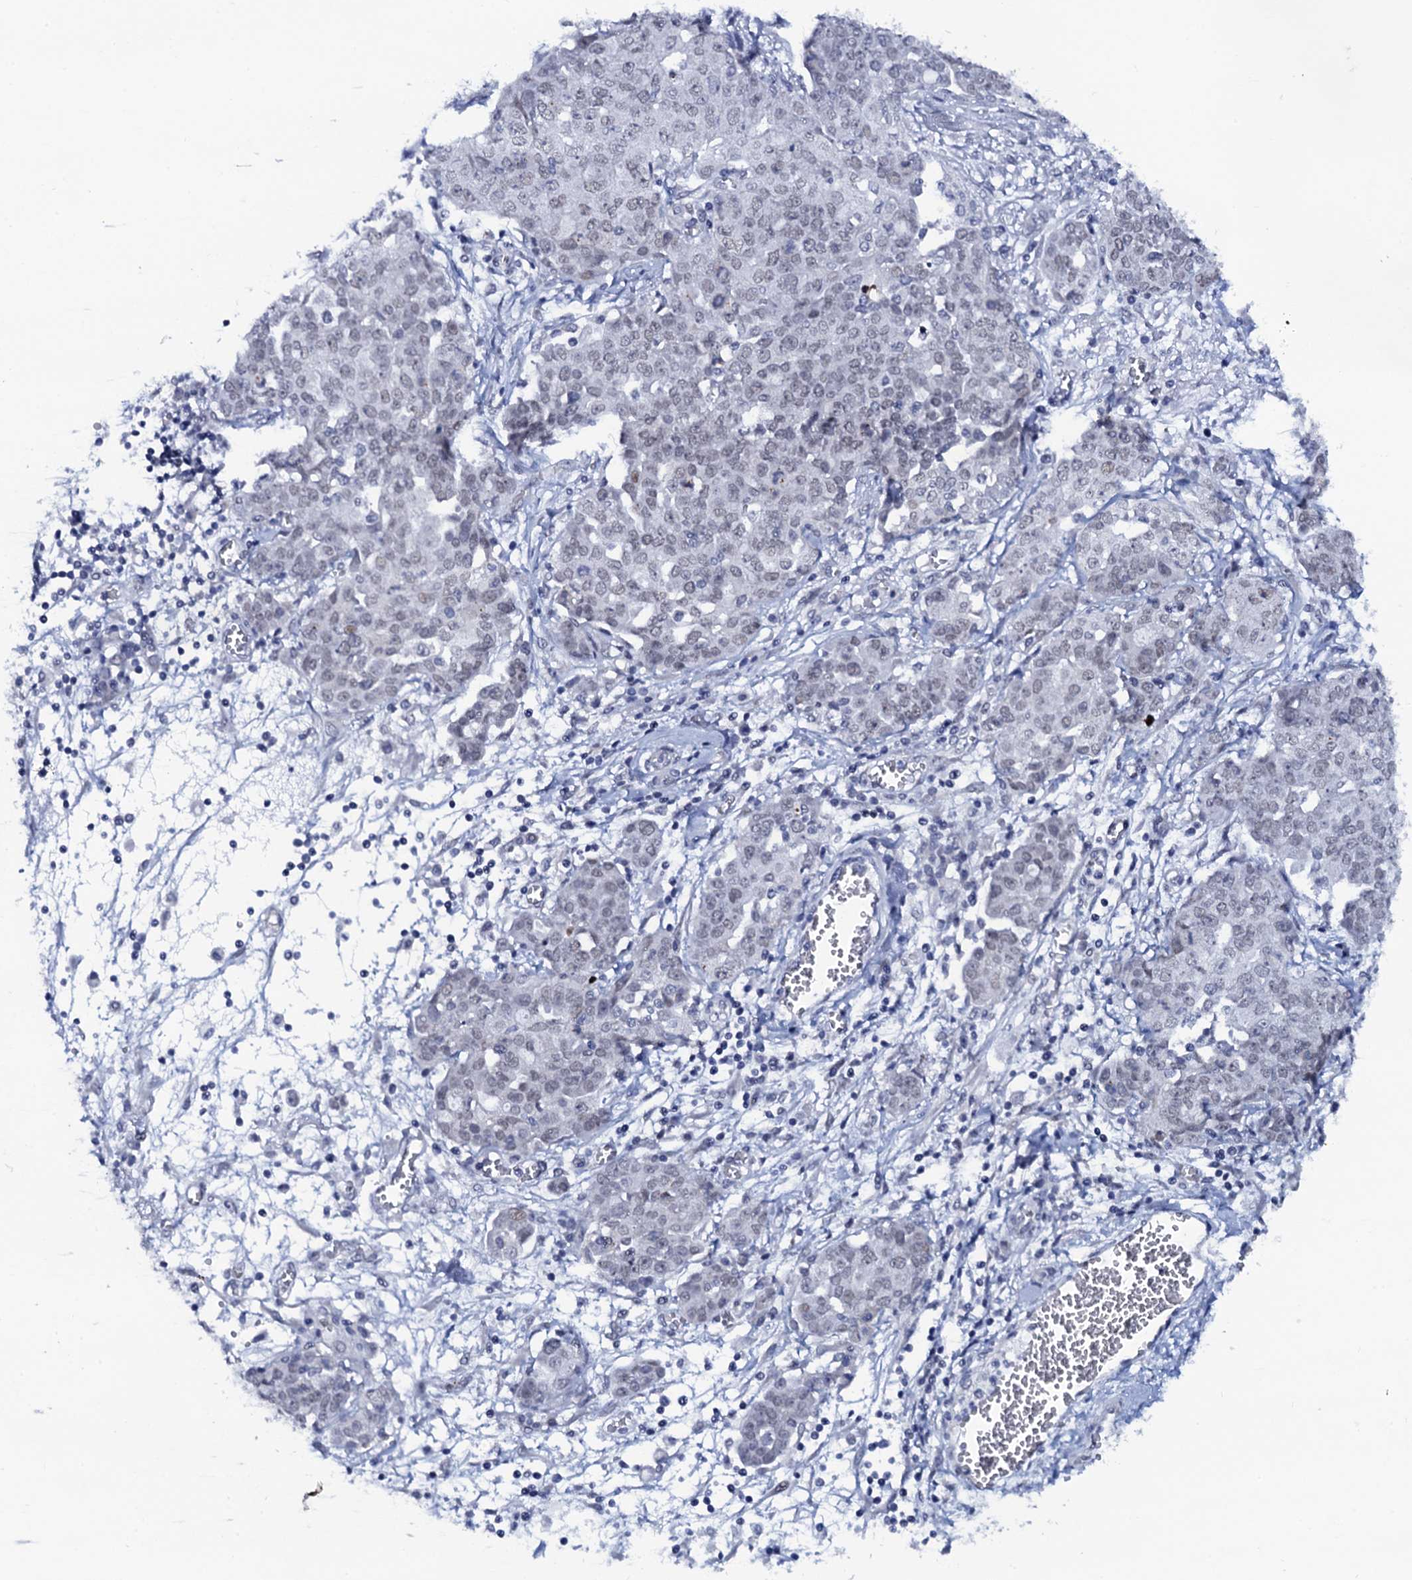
{"staining": {"intensity": "weak", "quantity": "<25%", "location": "nuclear"}, "tissue": "ovarian cancer", "cell_type": "Tumor cells", "image_type": "cancer", "snomed": [{"axis": "morphology", "description": "Cystadenocarcinoma, serous, NOS"}, {"axis": "topography", "description": "Soft tissue"}, {"axis": "topography", "description": "Ovary"}], "caption": "Immunohistochemical staining of ovarian serous cystadenocarcinoma reveals no significant staining in tumor cells.", "gene": "C16orf87", "patient": {"sex": "female", "age": 57}}